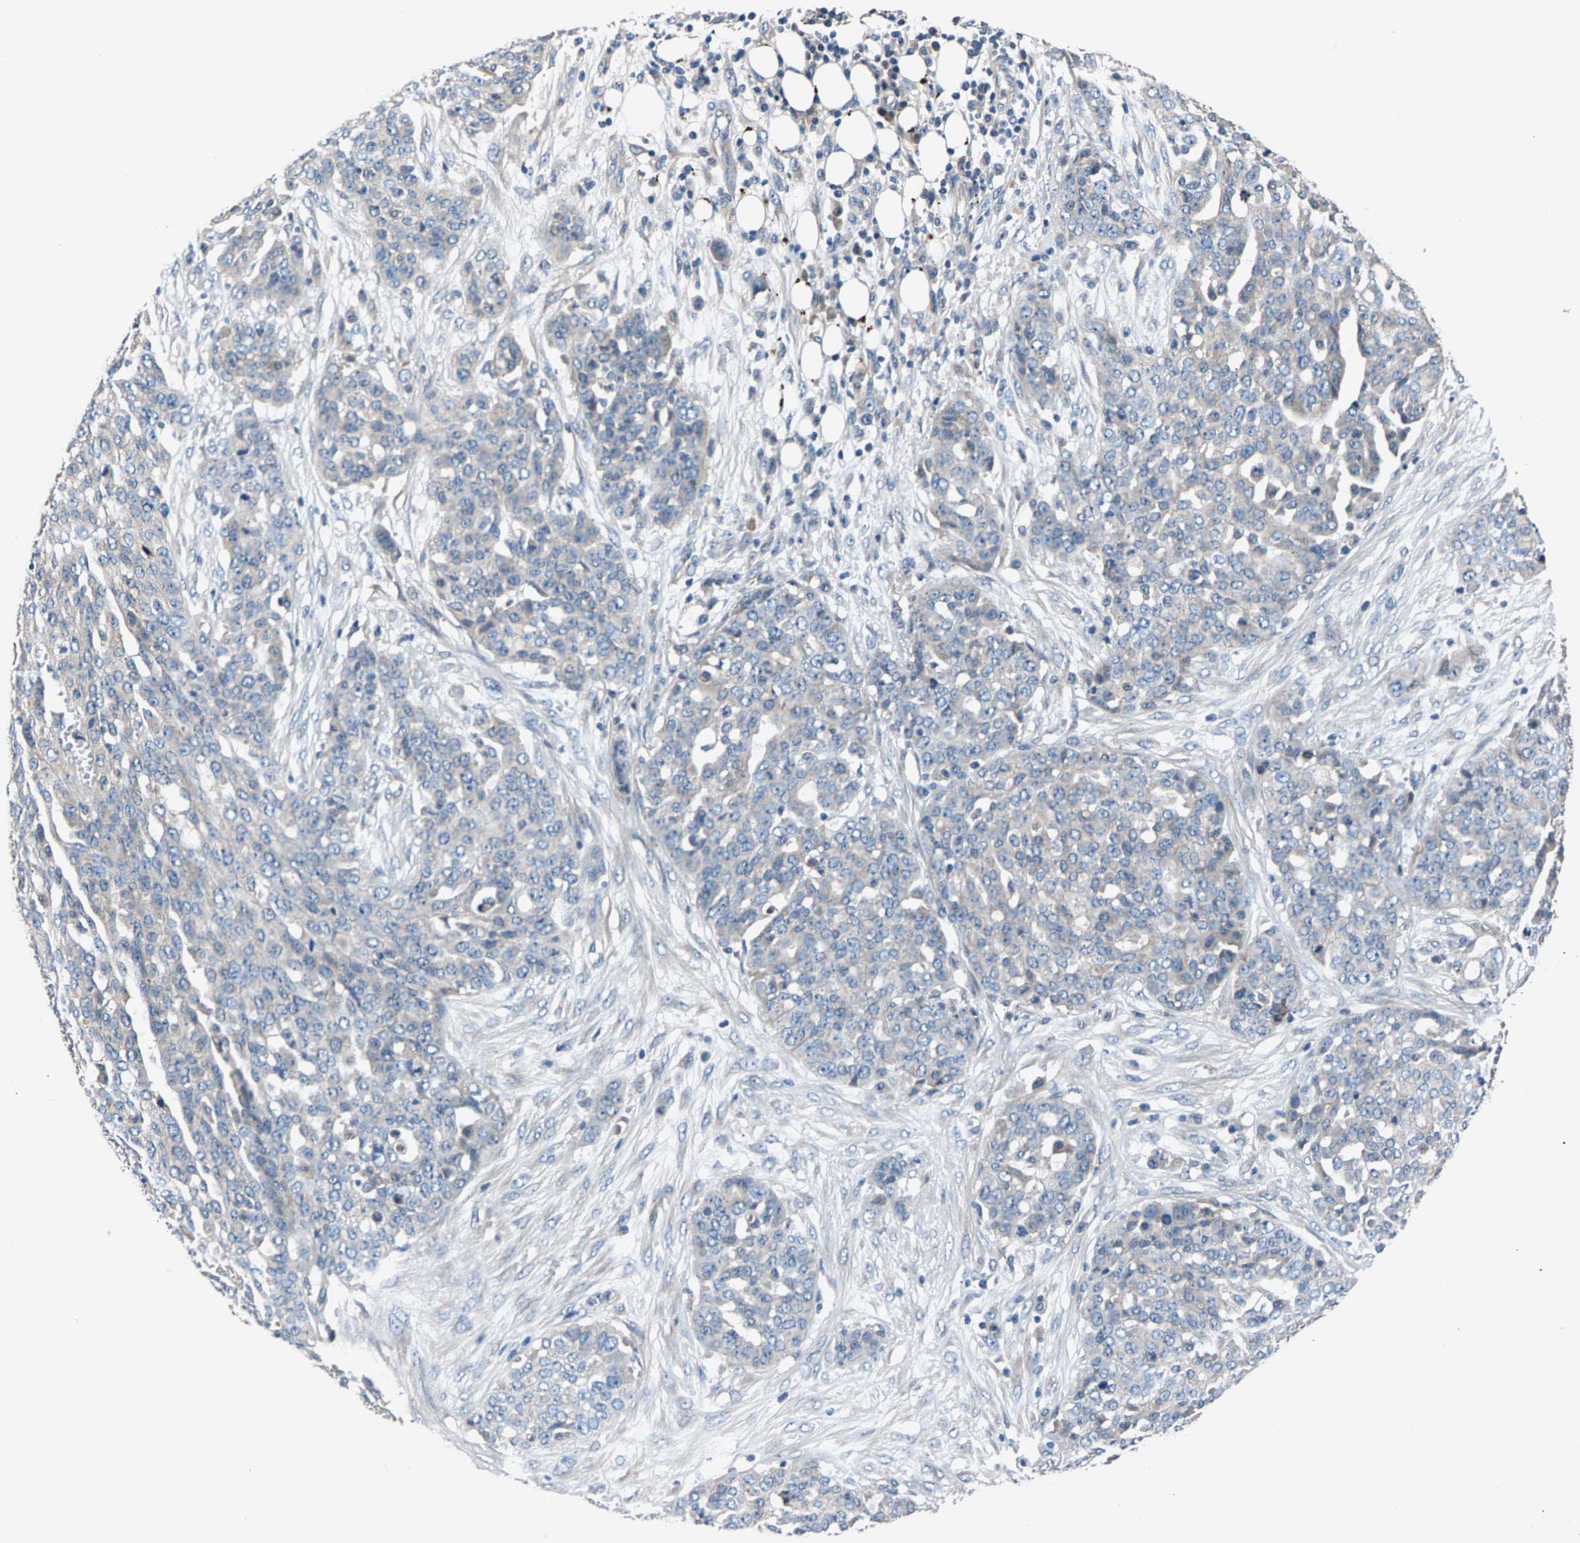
{"staining": {"intensity": "negative", "quantity": "none", "location": "none"}, "tissue": "ovarian cancer", "cell_type": "Tumor cells", "image_type": "cancer", "snomed": [{"axis": "morphology", "description": "Cystadenocarcinoma, serous, NOS"}, {"axis": "topography", "description": "Soft tissue"}, {"axis": "topography", "description": "Ovary"}], "caption": "The photomicrograph shows no staining of tumor cells in ovarian cancer (serous cystadenocarcinoma).", "gene": "PRXL2C", "patient": {"sex": "female", "age": 57}}